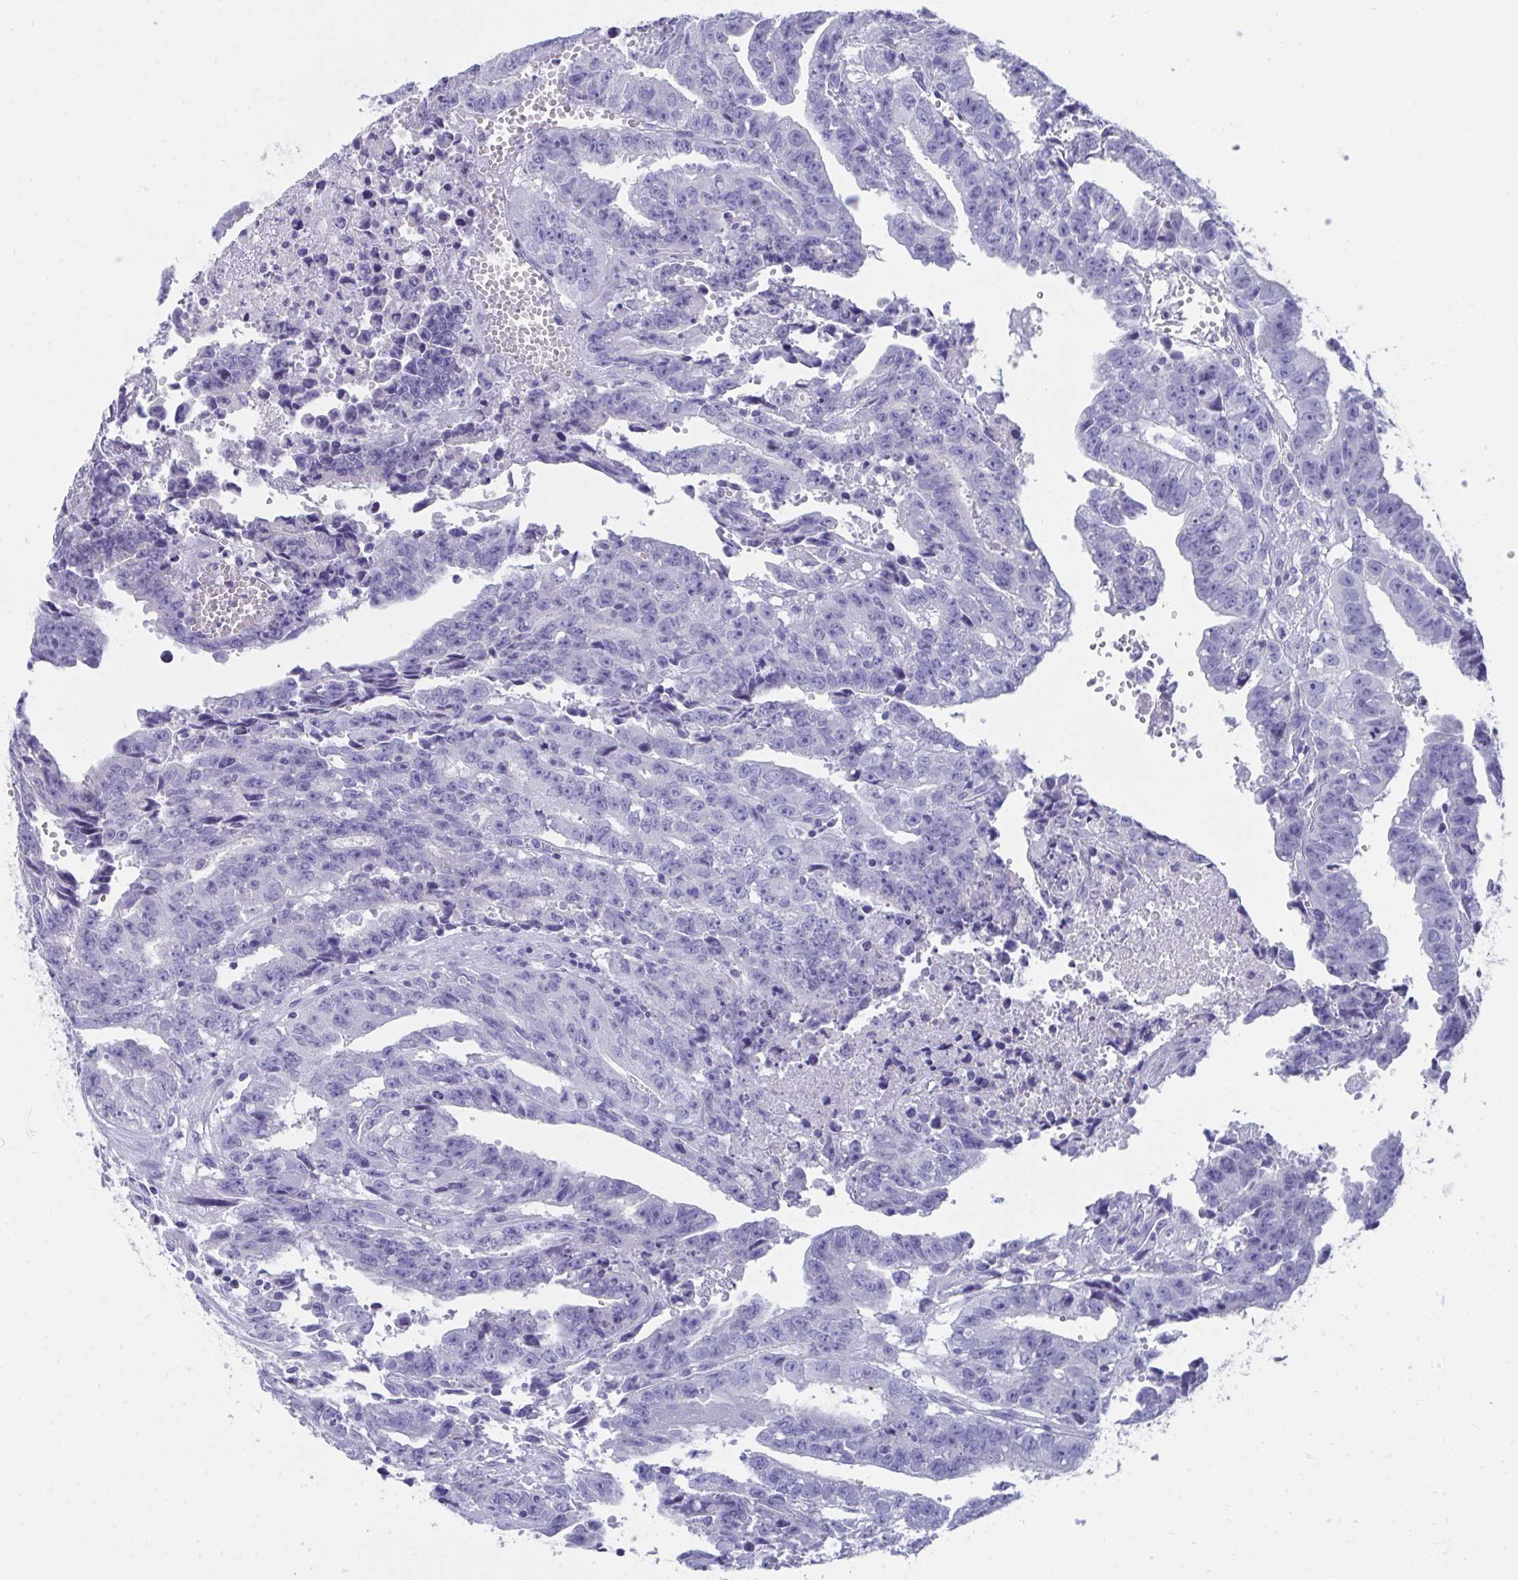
{"staining": {"intensity": "negative", "quantity": "none", "location": "none"}, "tissue": "testis cancer", "cell_type": "Tumor cells", "image_type": "cancer", "snomed": [{"axis": "morphology", "description": "Carcinoma, Embryonal, NOS"}, {"axis": "morphology", "description": "Teratoma, malignant, NOS"}, {"axis": "topography", "description": "Testis"}], "caption": "This photomicrograph is of testis cancer stained with immunohistochemistry (IHC) to label a protein in brown with the nuclei are counter-stained blue. There is no staining in tumor cells.", "gene": "HGD", "patient": {"sex": "male", "age": 24}}